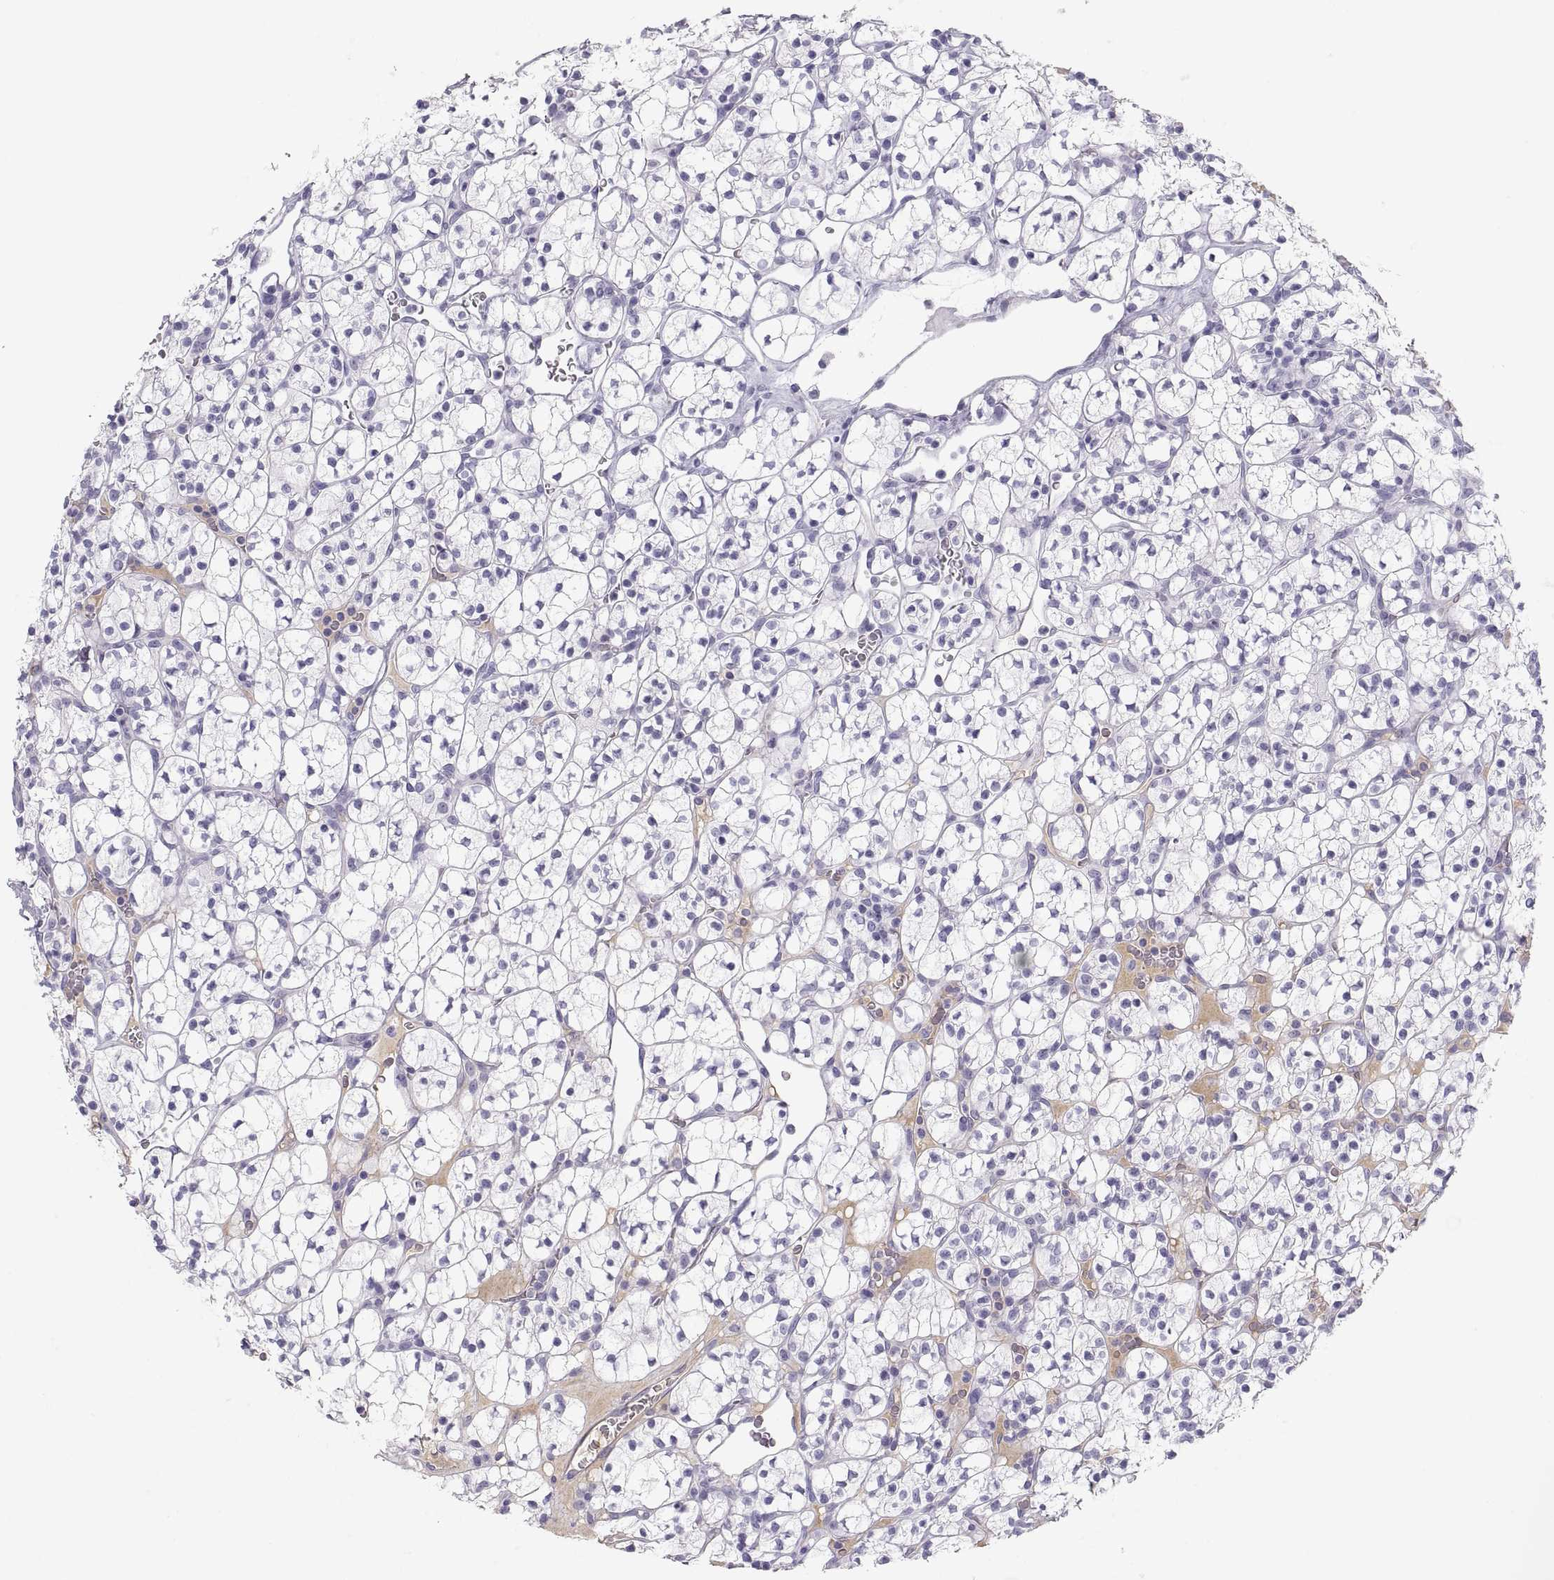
{"staining": {"intensity": "negative", "quantity": "none", "location": "none"}, "tissue": "renal cancer", "cell_type": "Tumor cells", "image_type": "cancer", "snomed": [{"axis": "morphology", "description": "Adenocarcinoma, NOS"}, {"axis": "topography", "description": "Kidney"}], "caption": "Renal cancer (adenocarcinoma) was stained to show a protein in brown. There is no significant staining in tumor cells.", "gene": "MAGEB2", "patient": {"sex": "female", "age": 89}}